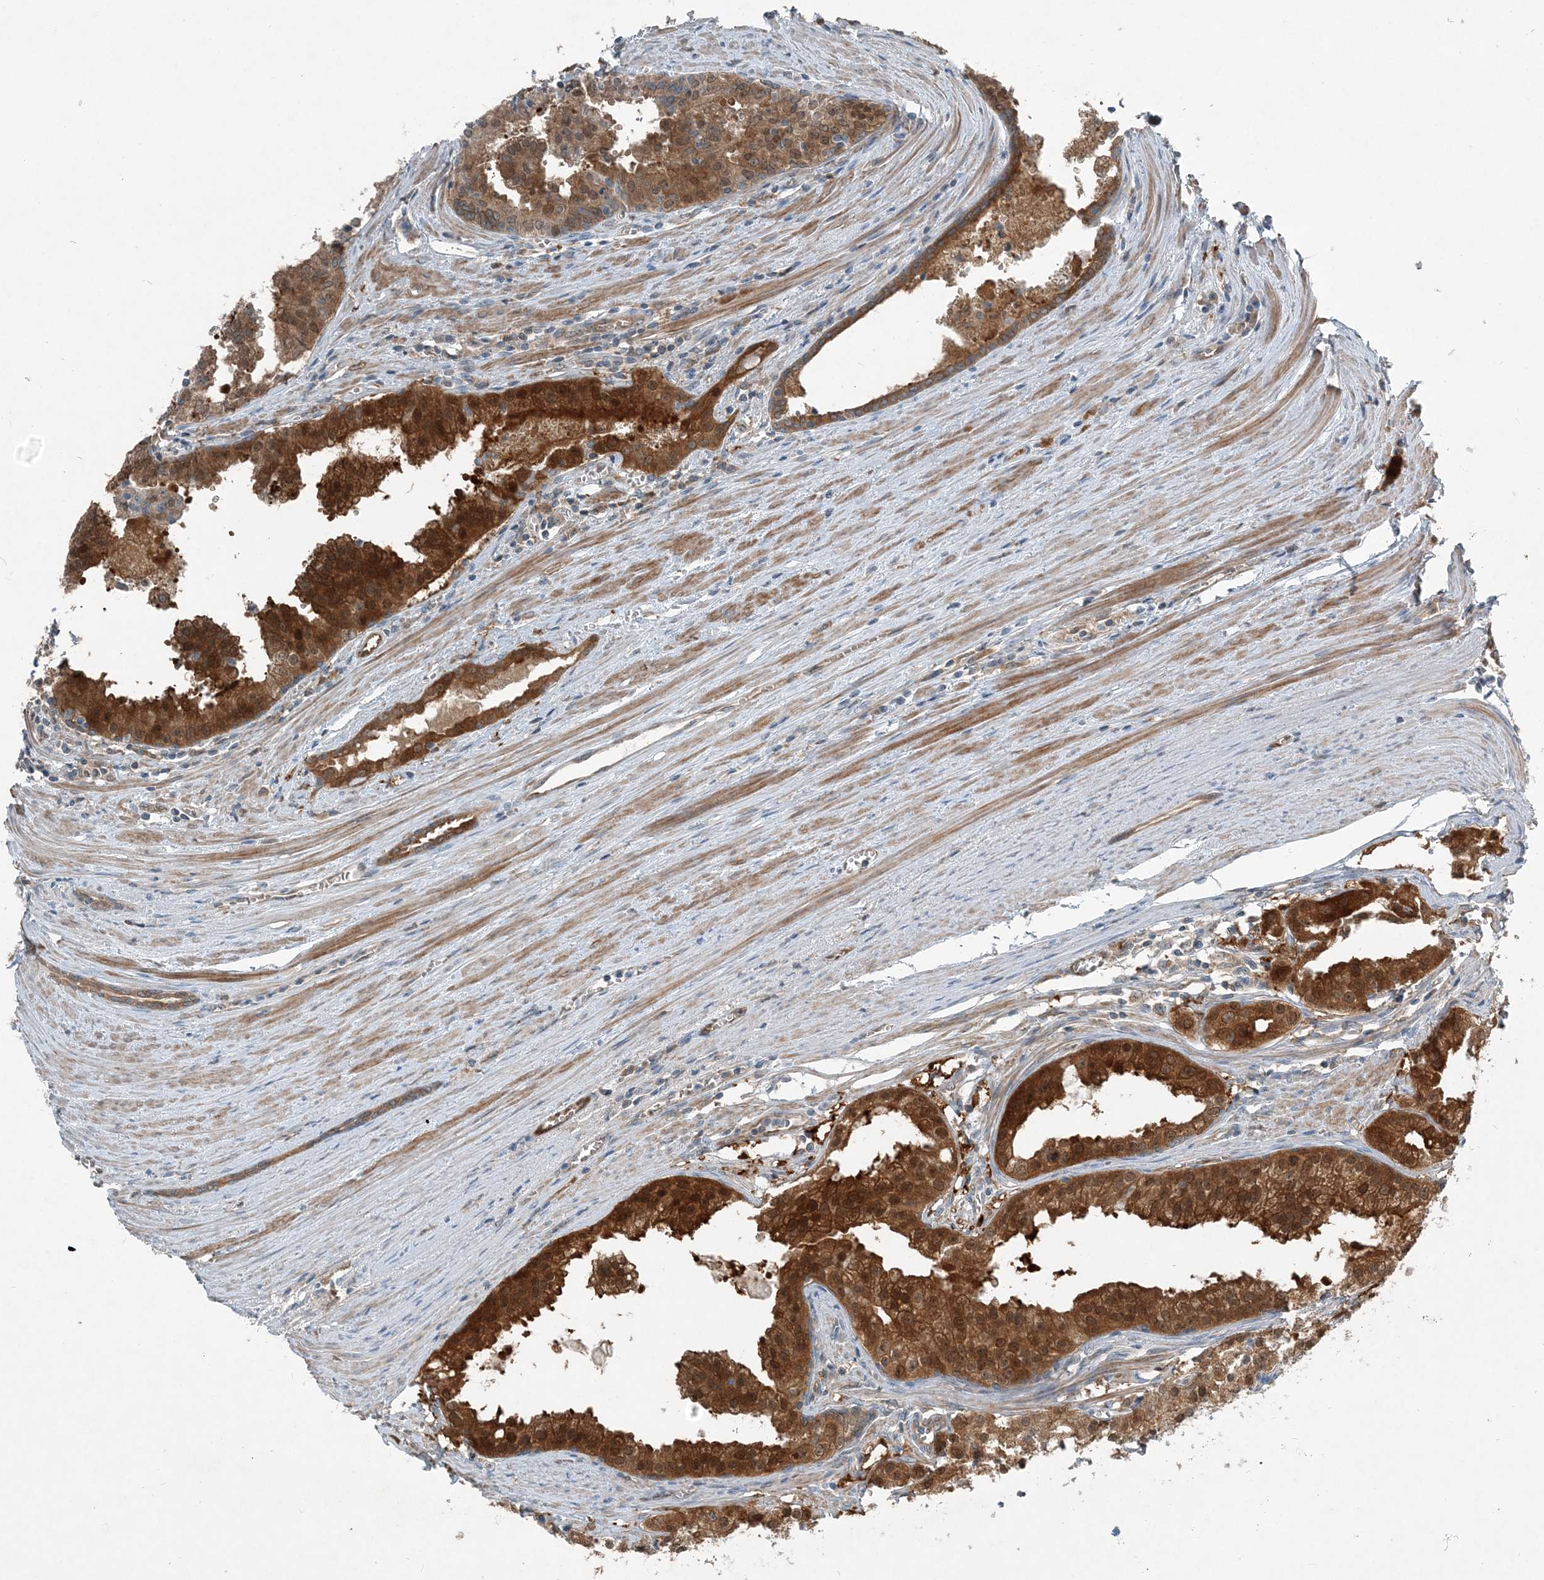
{"staining": {"intensity": "strong", "quantity": ">75%", "location": "cytoplasmic/membranous,nuclear"}, "tissue": "prostate cancer", "cell_type": "Tumor cells", "image_type": "cancer", "snomed": [{"axis": "morphology", "description": "Adenocarcinoma, High grade"}, {"axis": "topography", "description": "Prostate"}], "caption": "Strong cytoplasmic/membranous and nuclear protein positivity is appreciated in about >75% of tumor cells in prostate high-grade adenocarcinoma. (Brightfield microscopy of DAB IHC at high magnification).", "gene": "ARMH1", "patient": {"sex": "male", "age": 68}}